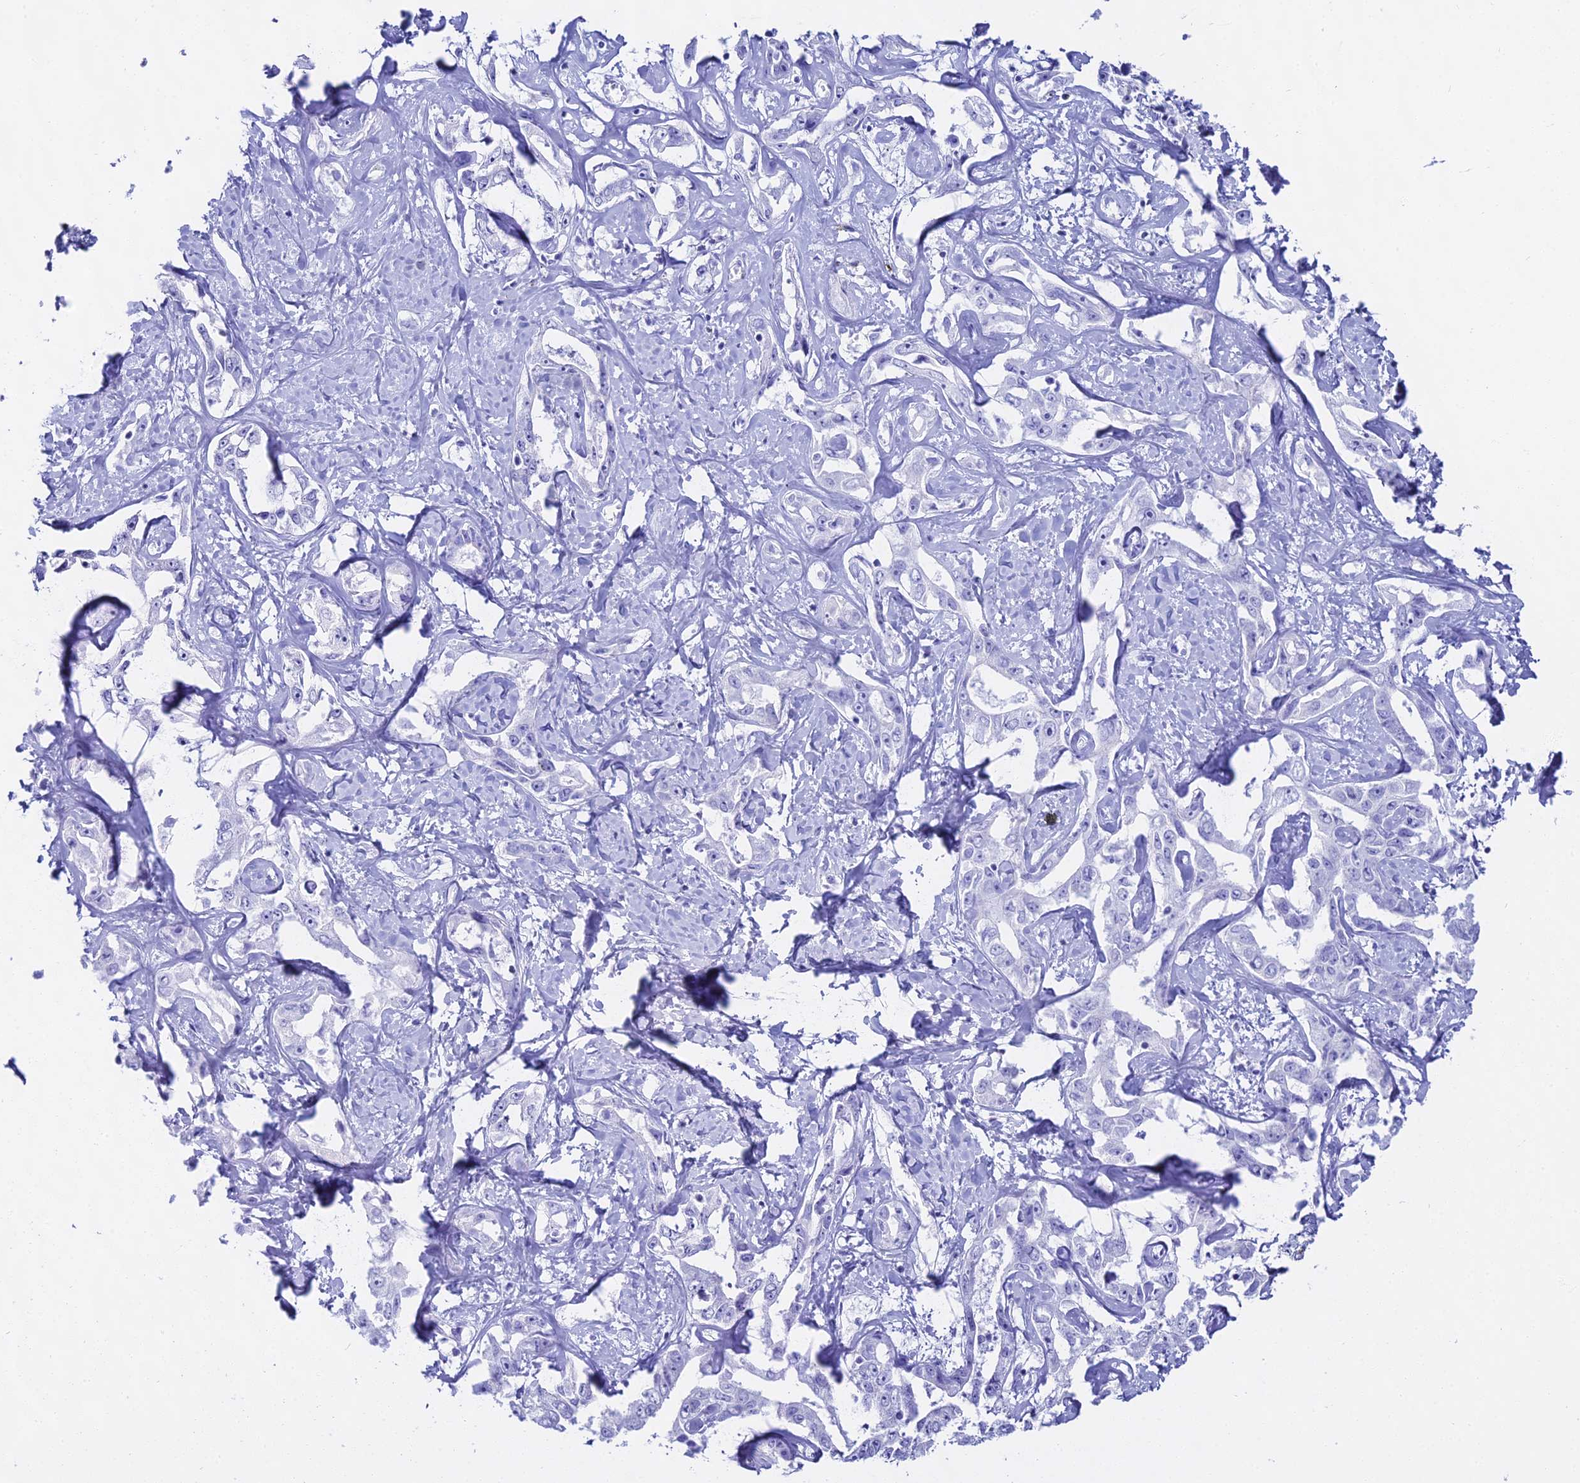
{"staining": {"intensity": "negative", "quantity": "none", "location": "none"}, "tissue": "liver cancer", "cell_type": "Tumor cells", "image_type": "cancer", "snomed": [{"axis": "morphology", "description": "Cholangiocarcinoma"}, {"axis": "topography", "description": "Liver"}], "caption": "Tumor cells are negative for protein expression in human liver cancer.", "gene": "CGB2", "patient": {"sex": "male", "age": 59}}